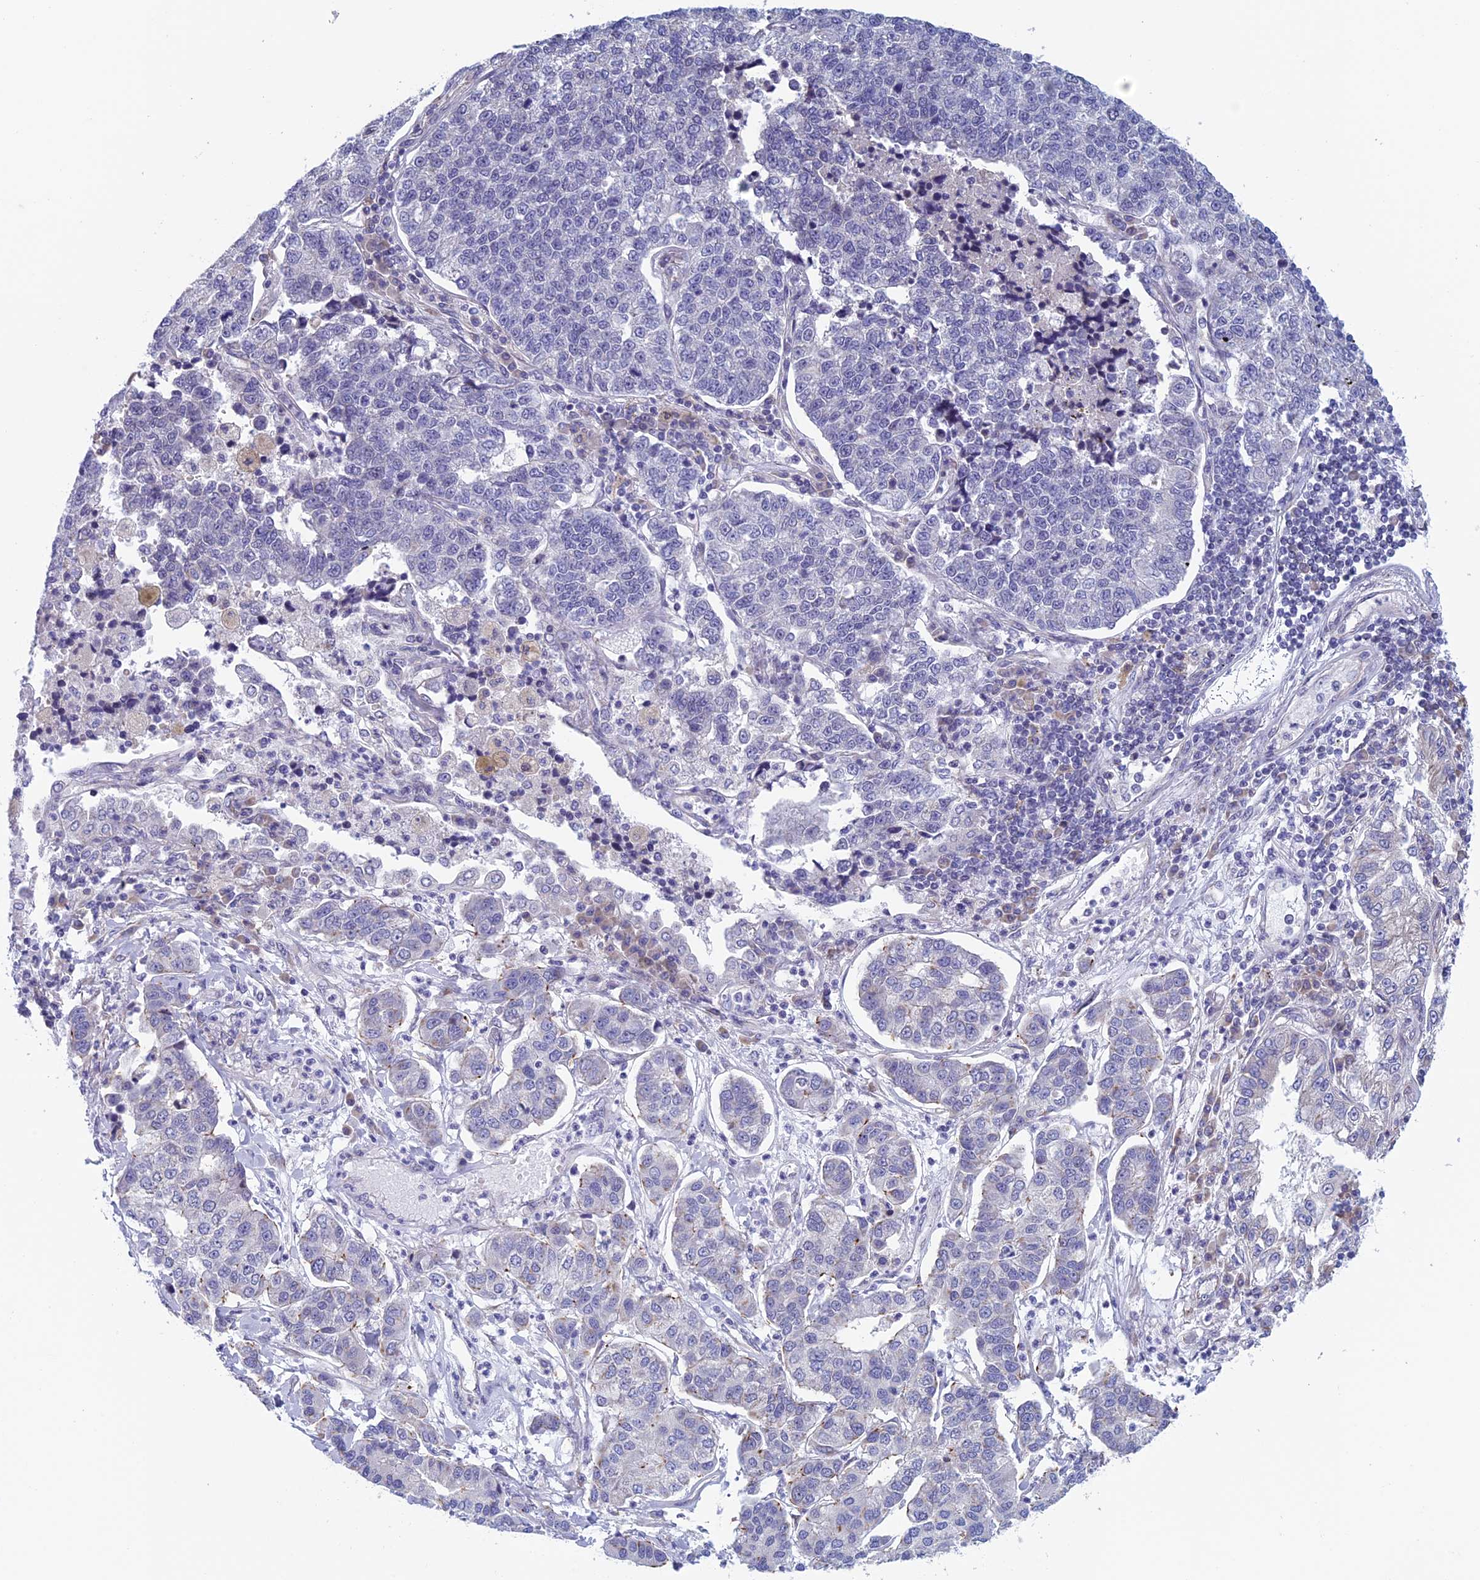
{"staining": {"intensity": "negative", "quantity": "none", "location": "none"}, "tissue": "lung cancer", "cell_type": "Tumor cells", "image_type": "cancer", "snomed": [{"axis": "morphology", "description": "Adenocarcinoma, NOS"}, {"axis": "topography", "description": "Lung"}], "caption": "There is no significant expression in tumor cells of lung cancer.", "gene": "BCL2L10", "patient": {"sex": "male", "age": 49}}